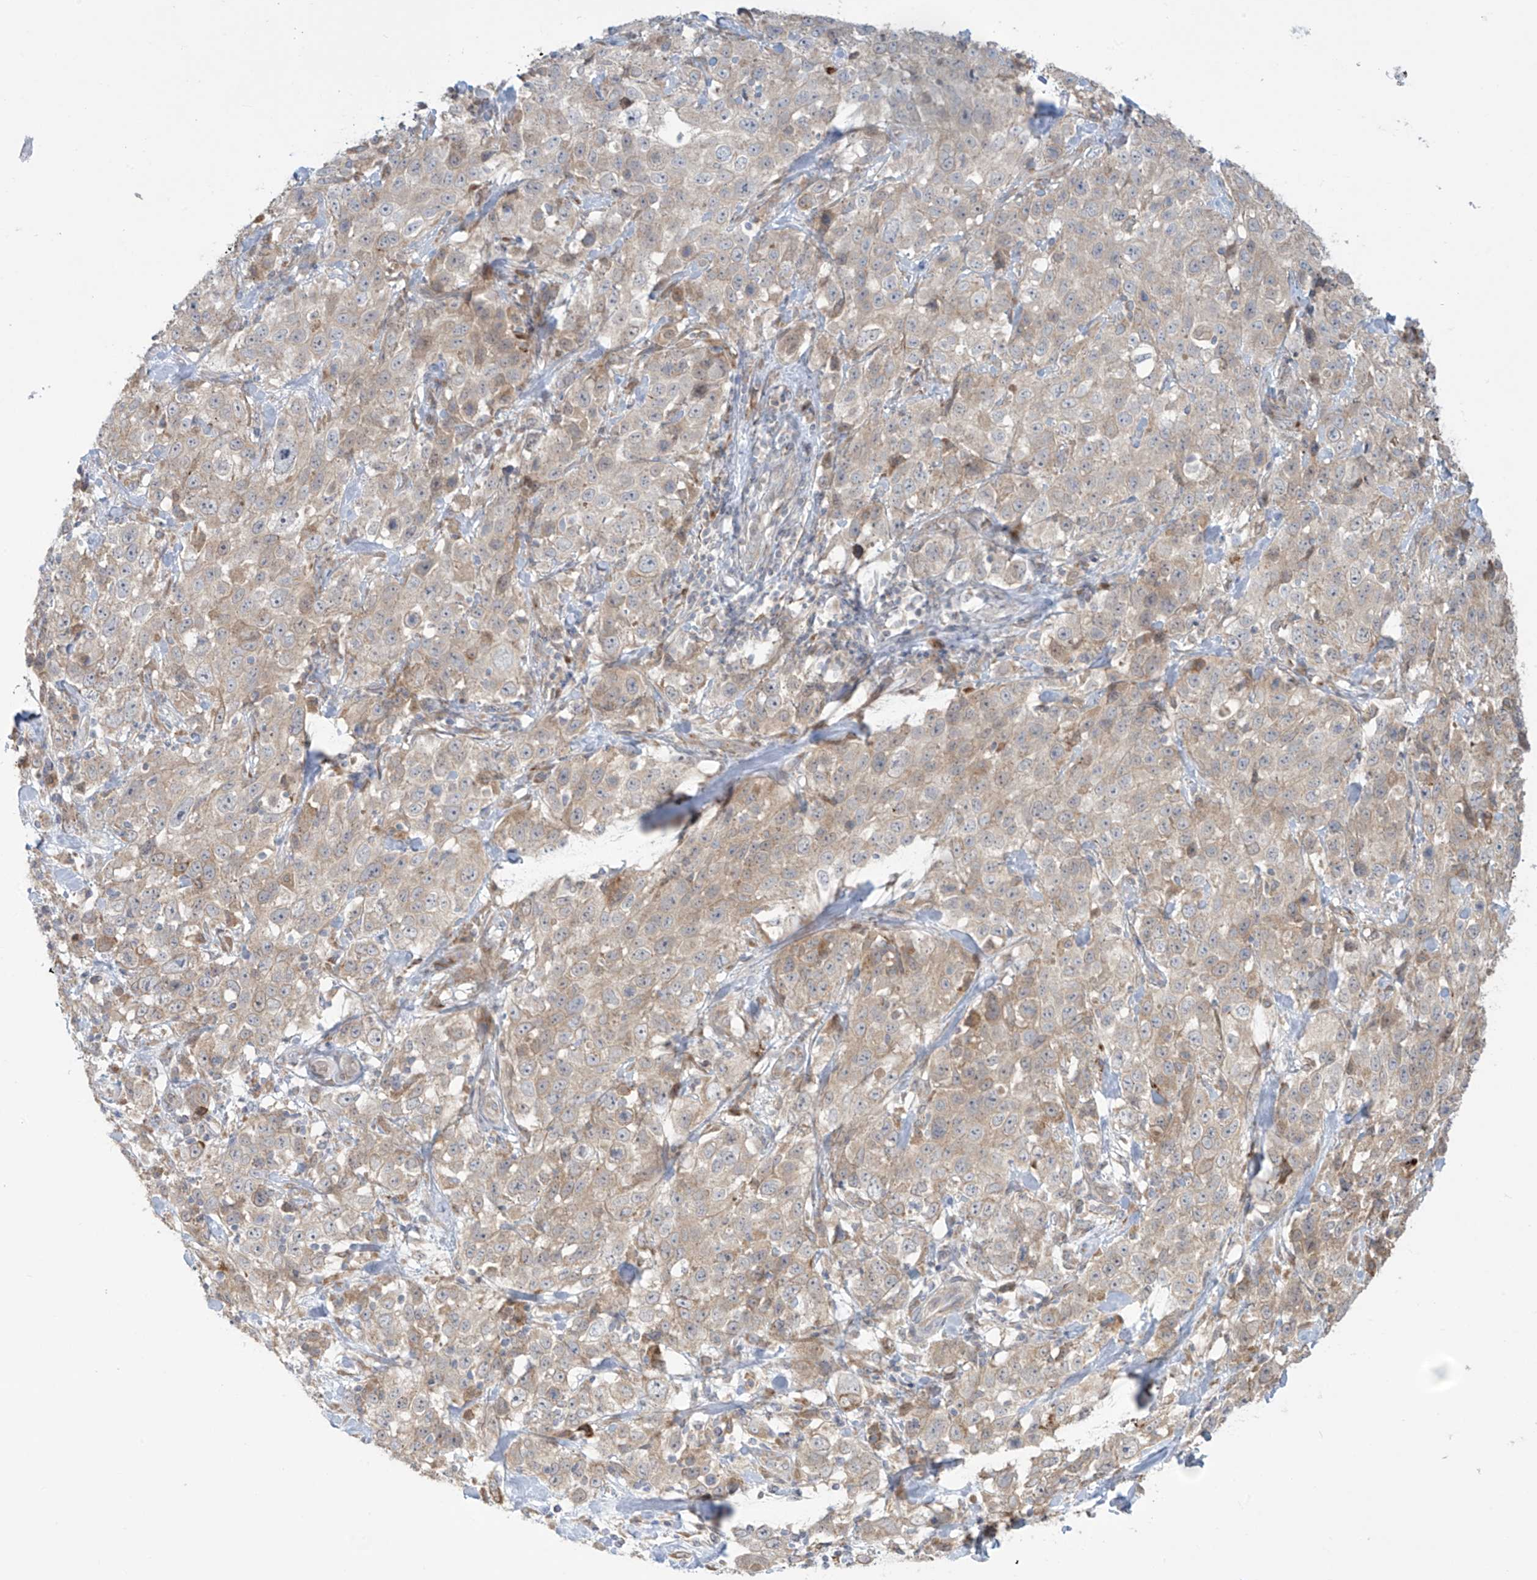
{"staining": {"intensity": "moderate", "quantity": "<25%", "location": "cytoplasmic/membranous"}, "tissue": "stomach cancer", "cell_type": "Tumor cells", "image_type": "cancer", "snomed": [{"axis": "morphology", "description": "Normal tissue, NOS"}, {"axis": "morphology", "description": "Adenocarcinoma, NOS"}, {"axis": "topography", "description": "Lymph node"}, {"axis": "topography", "description": "Stomach"}], "caption": "This photomicrograph exhibits immunohistochemistry staining of human stomach cancer (adenocarcinoma), with low moderate cytoplasmic/membranous staining in approximately <25% of tumor cells.", "gene": "PPAT", "patient": {"sex": "male", "age": 48}}